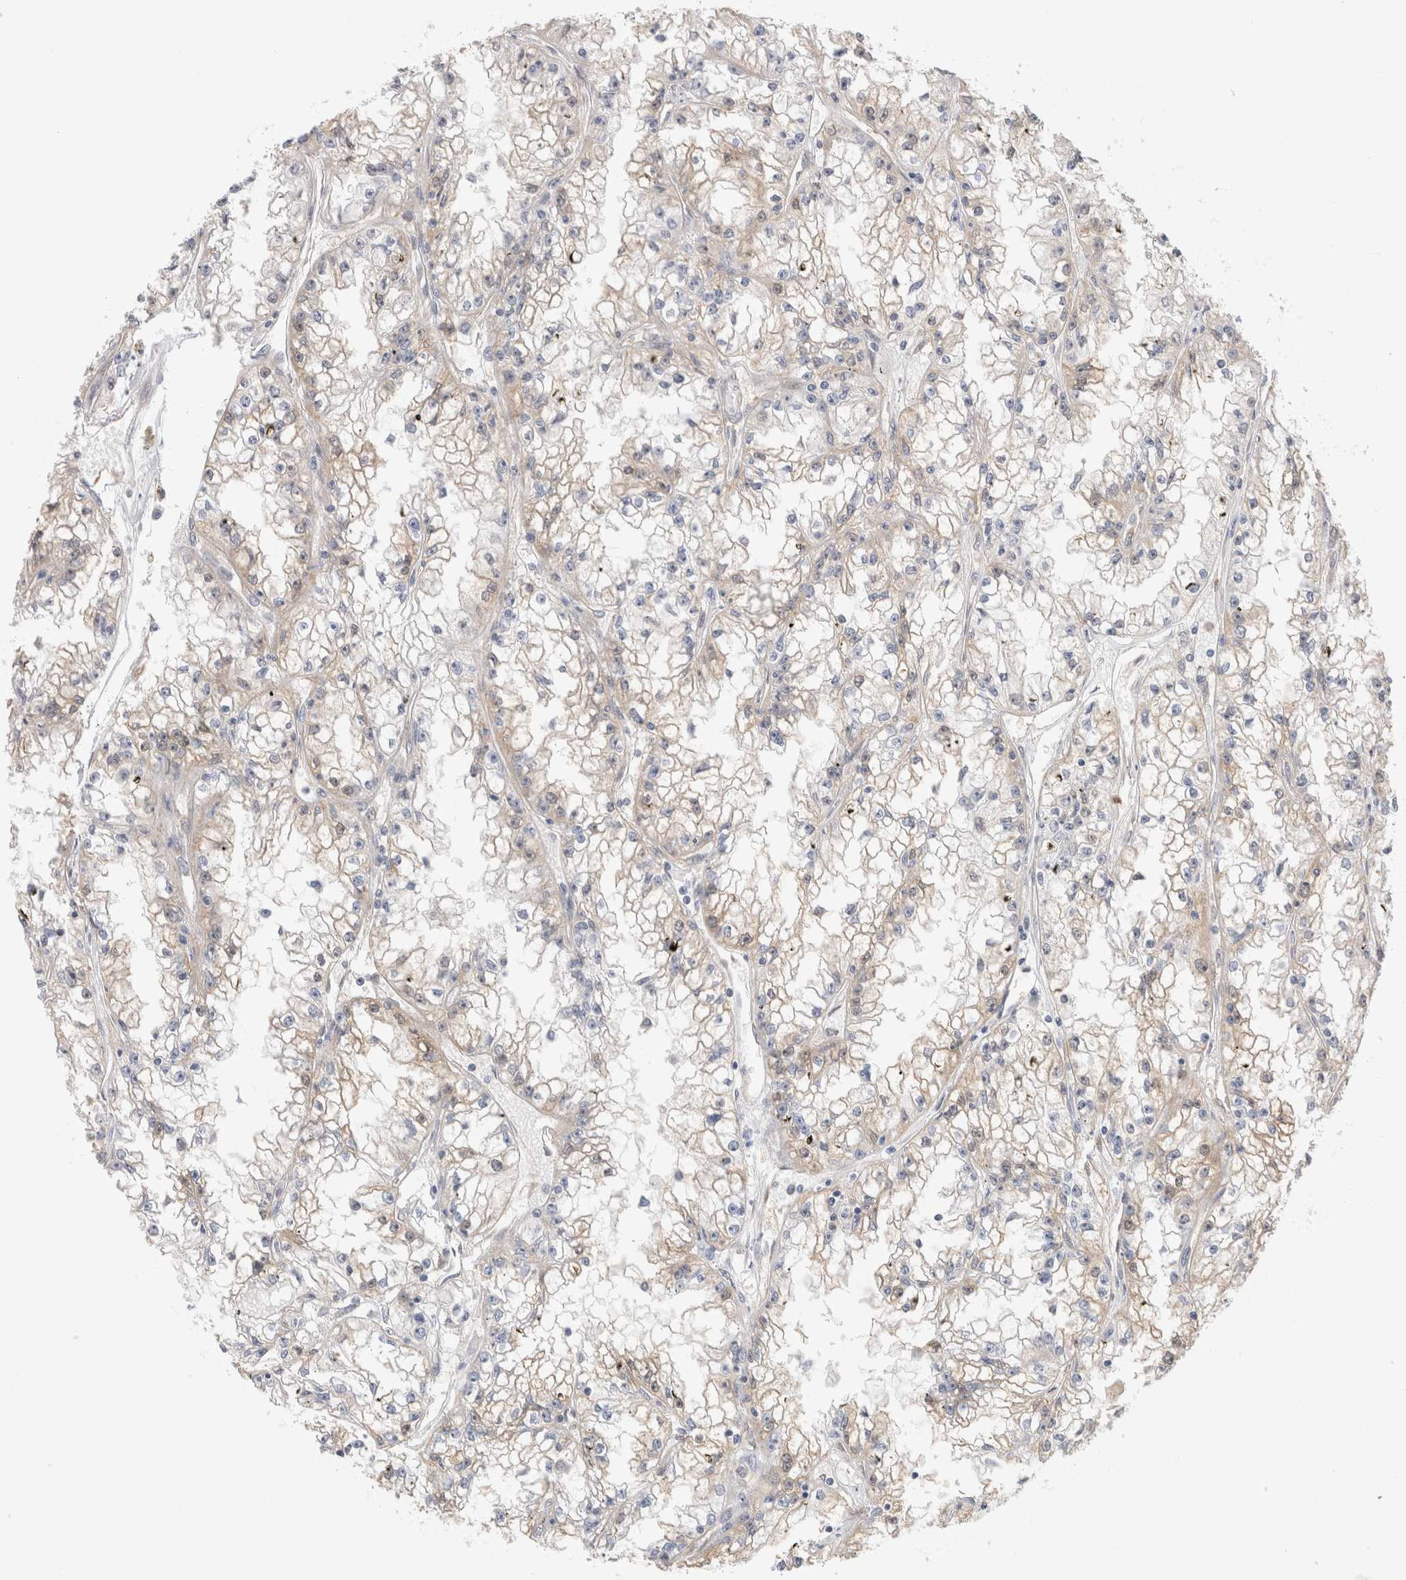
{"staining": {"intensity": "weak", "quantity": "<25%", "location": "cytoplasmic/membranous"}, "tissue": "renal cancer", "cell_type": "Tumor cells", "image_type": "cancer", "snomed": [{"axis": "morphology", "description": "Adenocarcinoma, NOS"}, {"axis": "topography", "description": "Kidney"}], "caption": "This is an immunohistochemistry histopathology image of renal cancer (adenocarcinoma). There is no expression in tumor cells.", "gene": "CAPN2", "patient": {"sex": "male", "age": 56}}